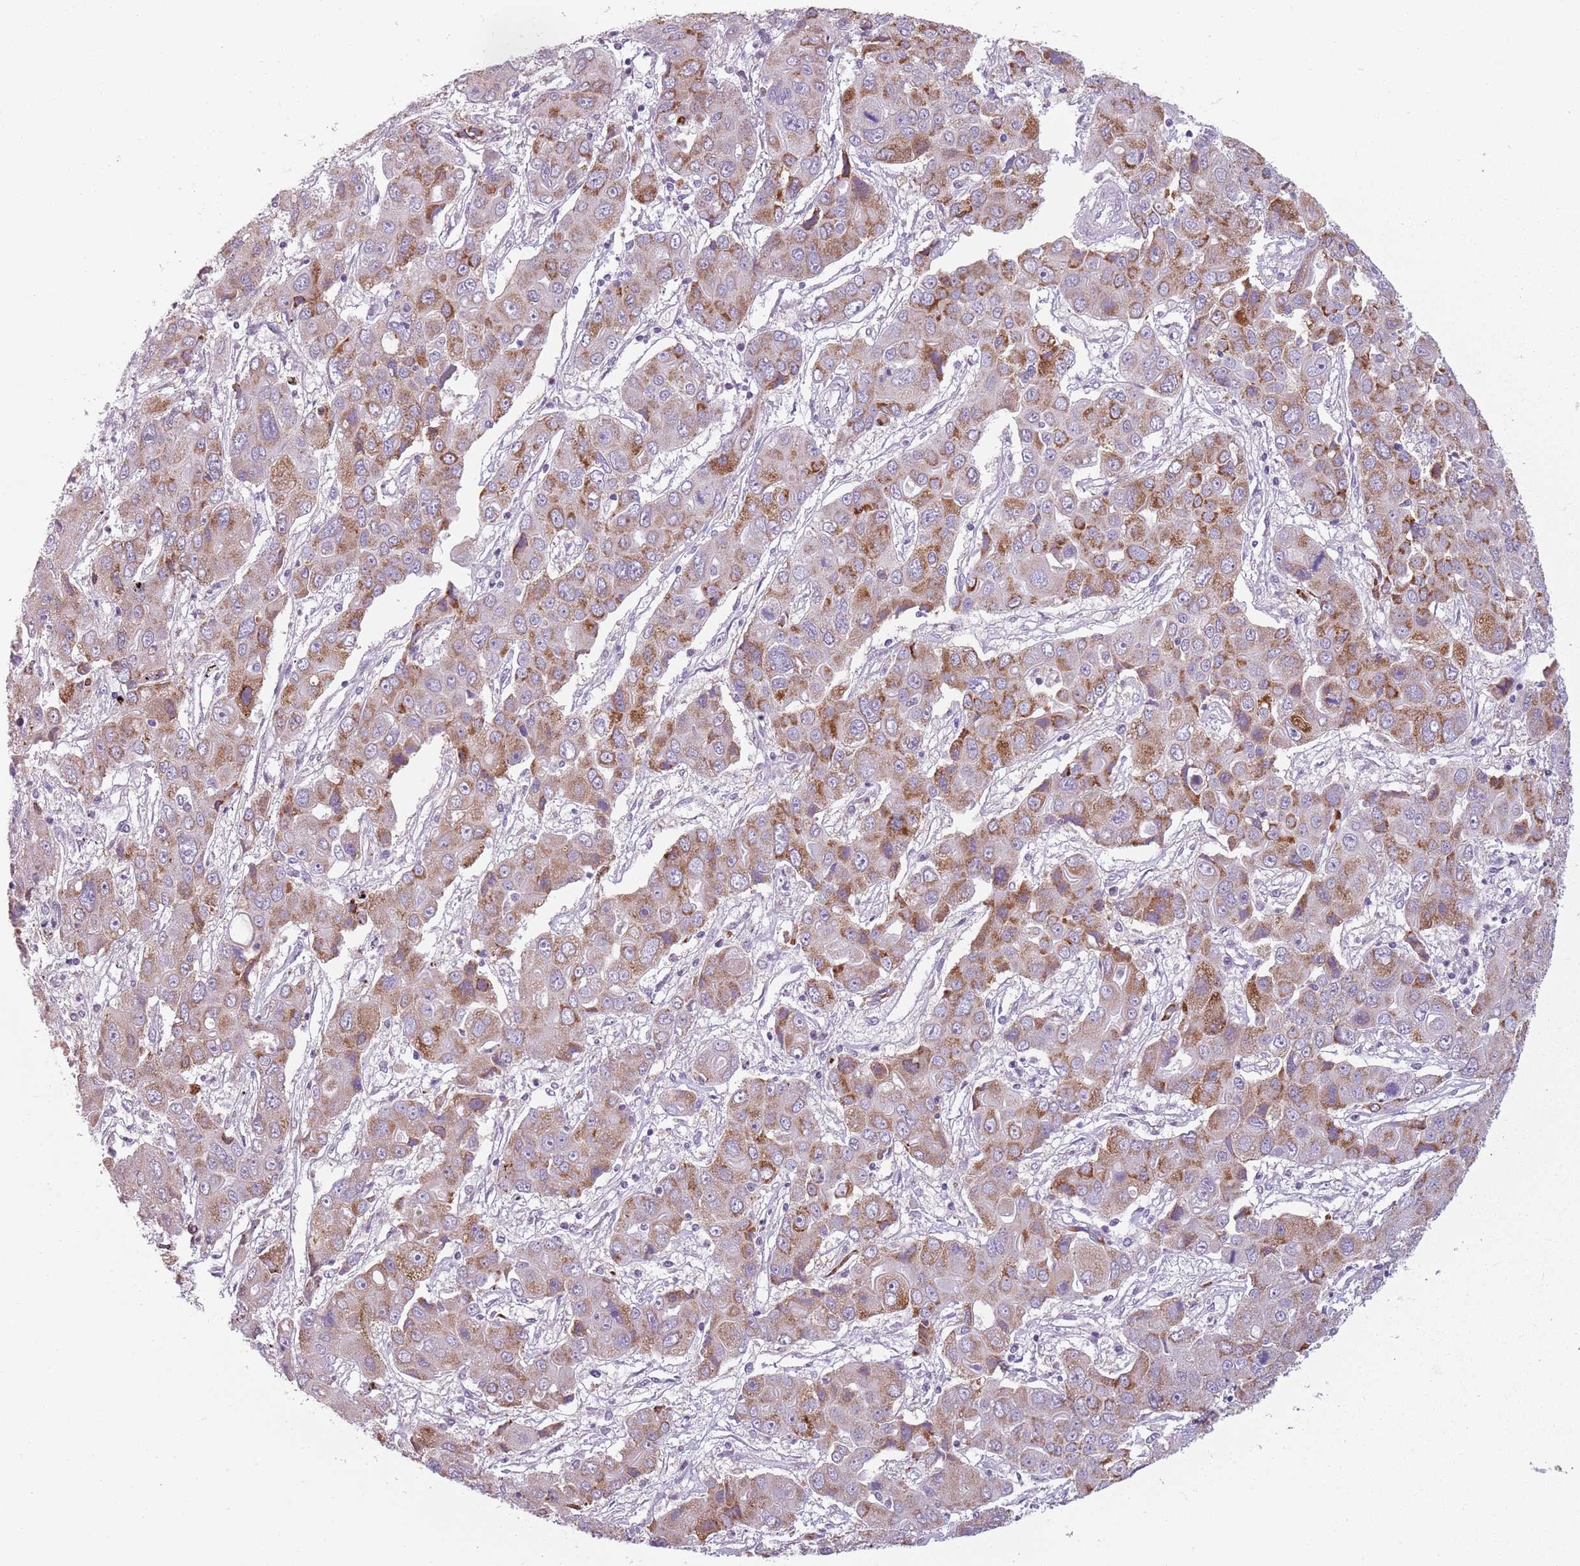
{"staining": {"intensity": "moderate", "quantity": ">75%", "location": "cytoplasmic/membranous"}, "tissue": "liver cancer", "cell_type": "Tumor cells", "image_type": "cancer", "snomed": [{"axis": "morphology", "description": "Cholangiocarcinoma"}, {"axis": "topography", "description": "Liver"}], "caption": "Liver cancer tissue shows moderate cytoplasmic/membranous expression in approximately >75% of tumor cells (IHC, brightfield microscopy, high magnification).", "gene": "MEGF8", "patient": {"sex": "male", "age": 67}}